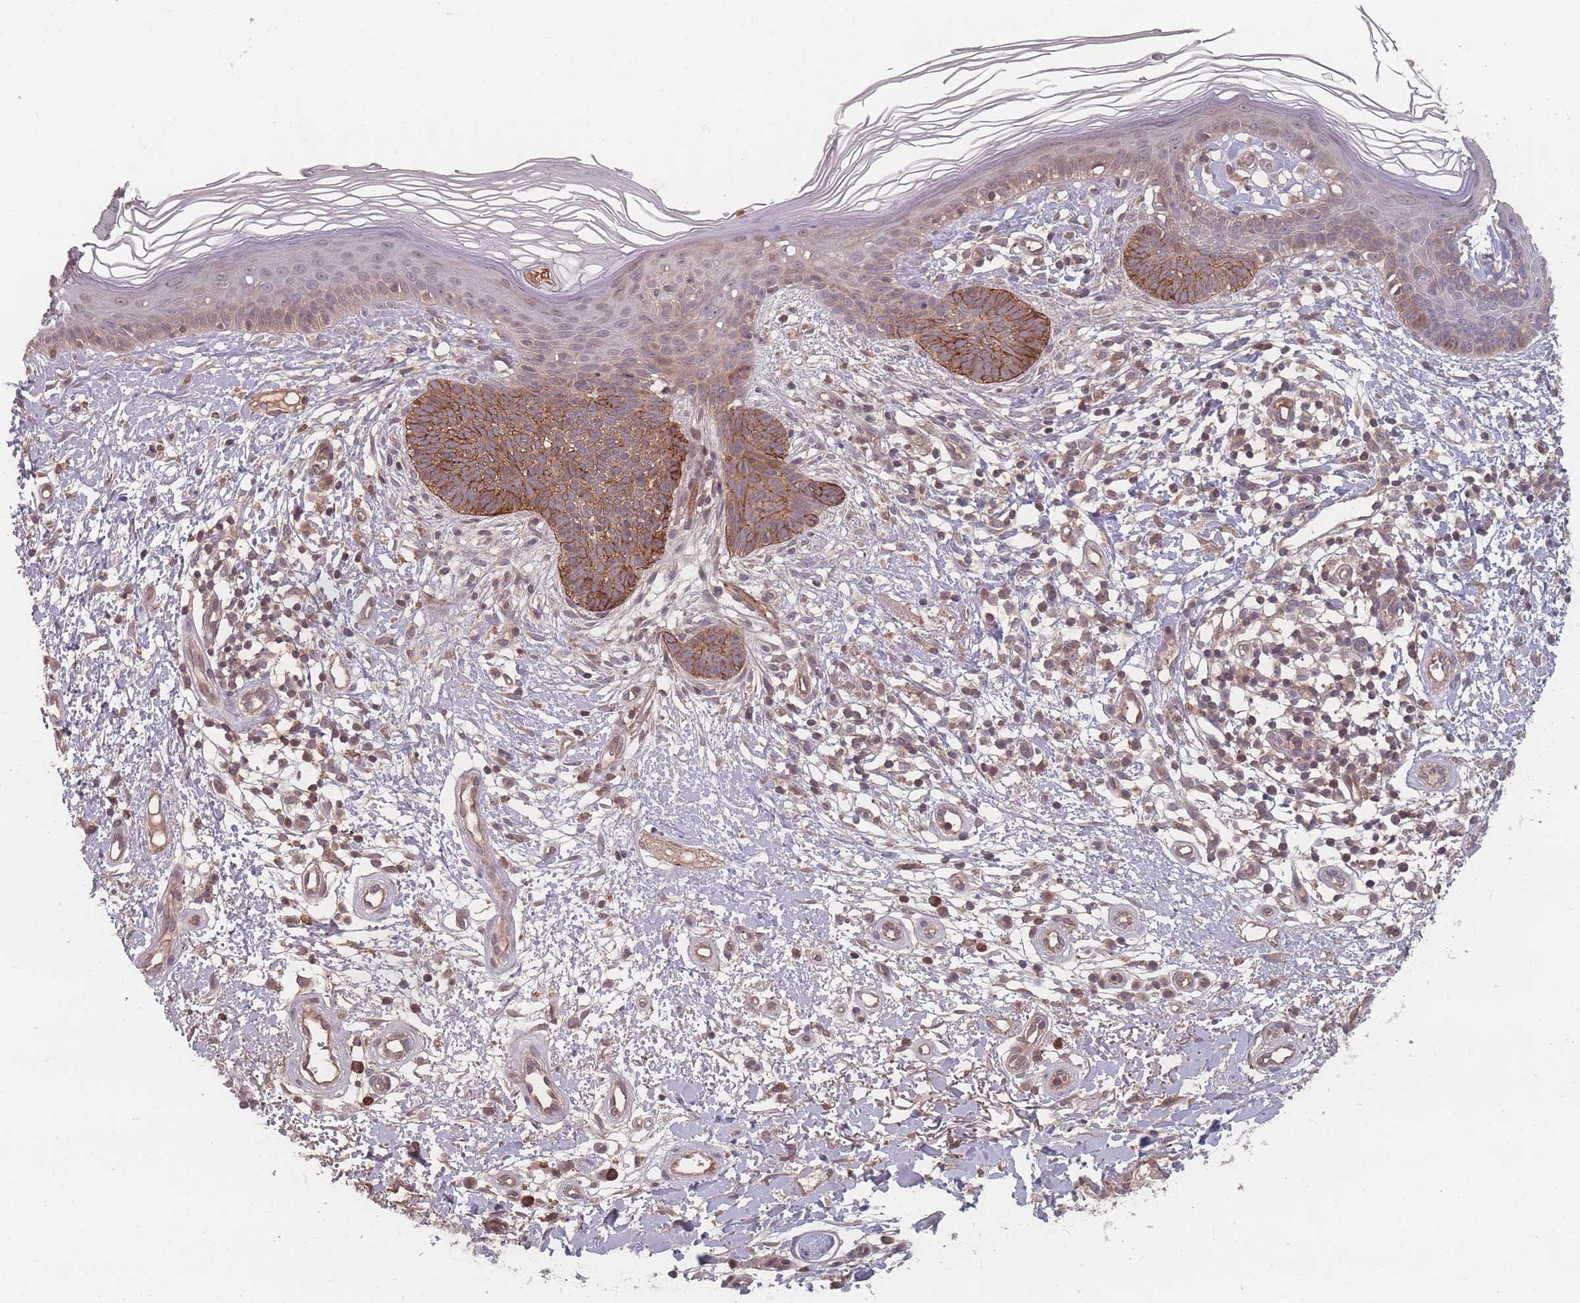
{"staining": {"intensity": "moderate", "quantity": ">75%", "location": "cytoplasmic/membranous"}, "tissue": "skin cancer", "cell_type": "Tumor cells", "image_type": "cancer", "snomed": [{"axis": "morphology", "description": "Basal cell carcinoma"}, {"axis": "topography", "description": "Skin"}], "caption": "Protein analysis of skin basal cell carcinoma tissue shows moderate cytoplasmic/membranous expression in about >75% of tumor cells.", "gene": "HAGH", "patient": {"sex": "male", "age": 78}}